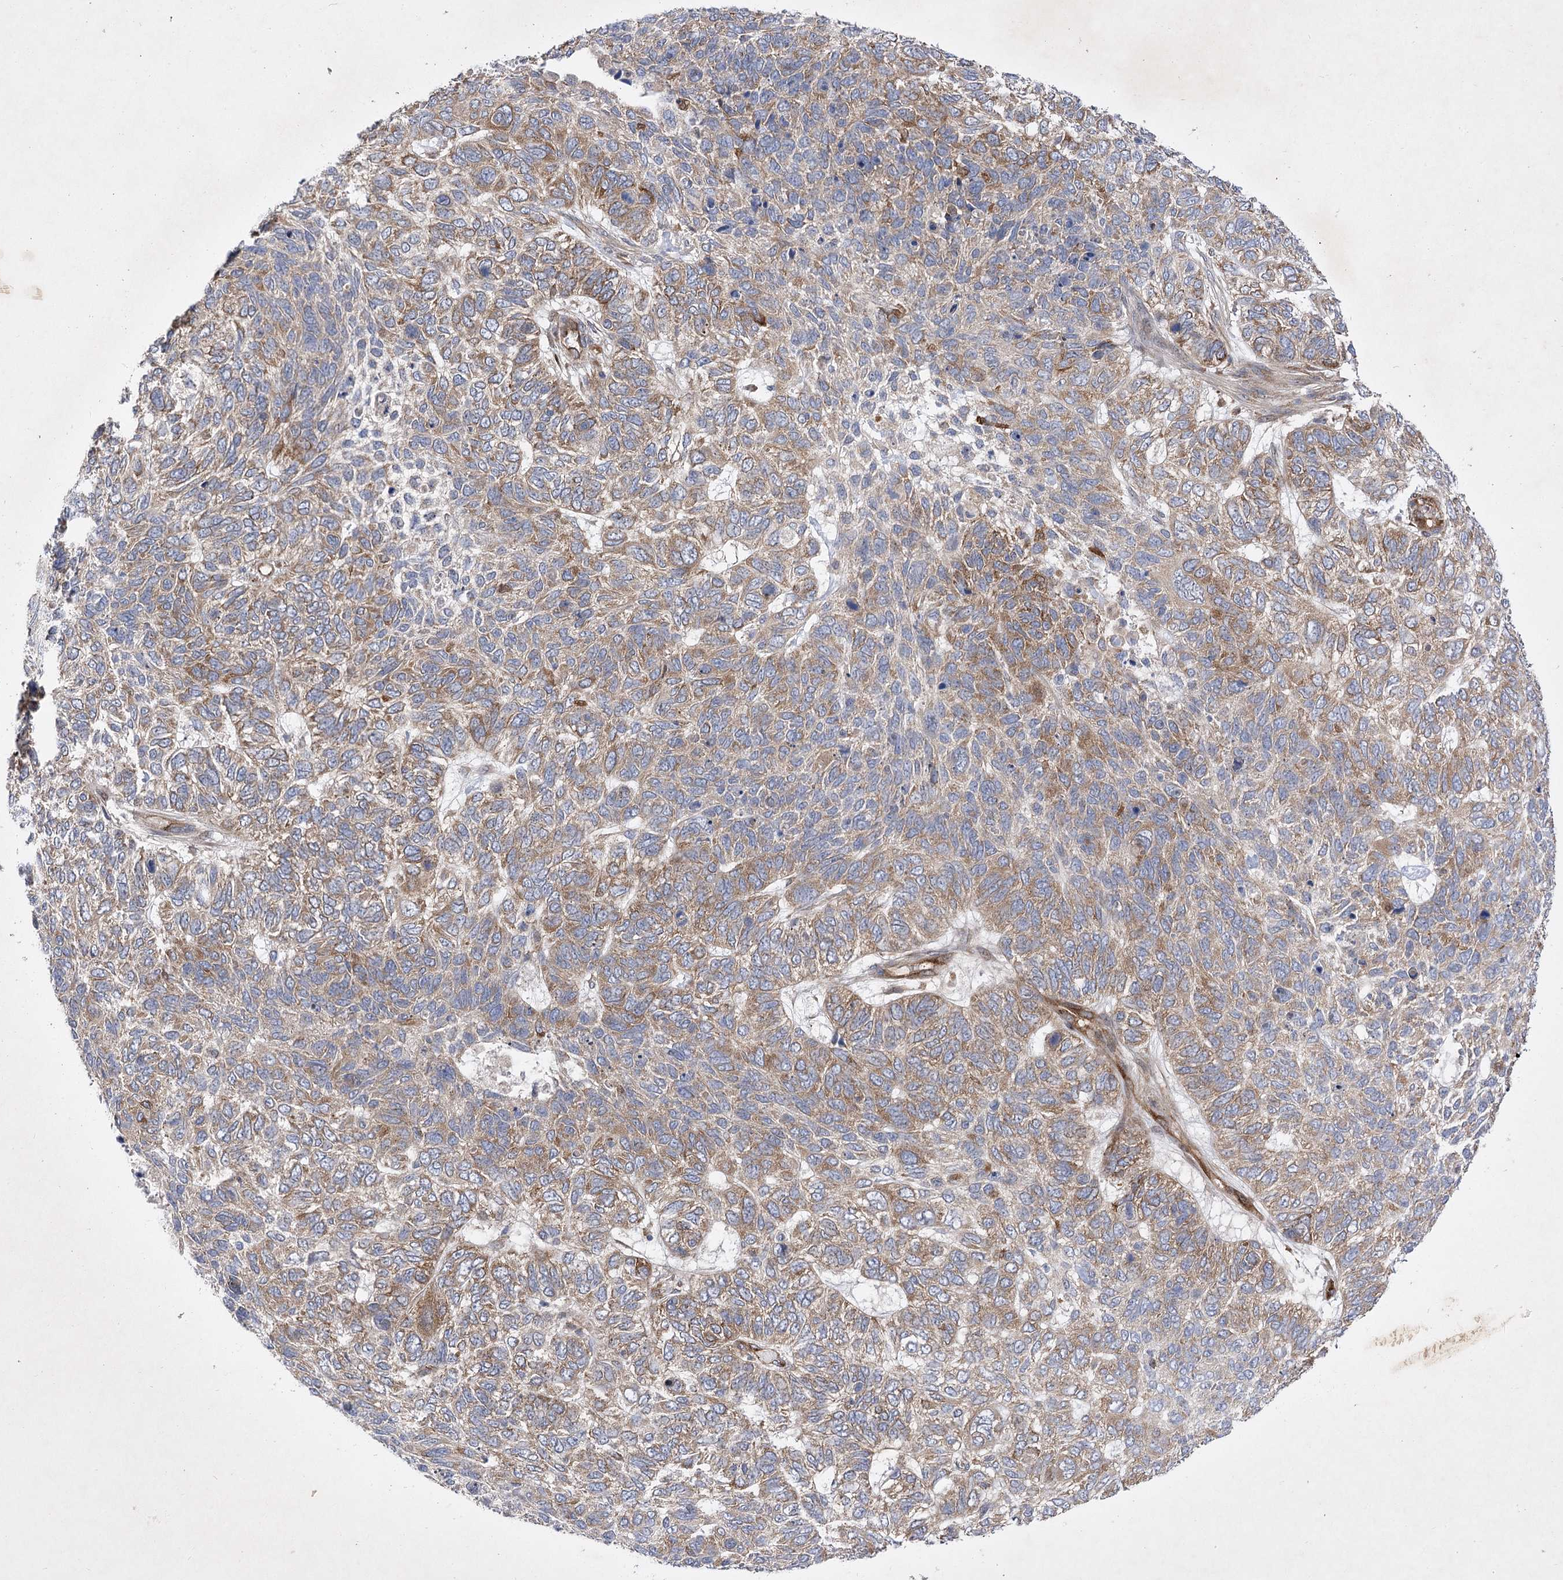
{"staining": {"intensity": "weak", "quantity": ">75%", "location": "cytoplasmic/membranous"}, "tissue": "skin cancer", "cell_type": "Tumor cells", "image_type": "cancer", "snomed": [{"axis": "morphology", "description": "Basal cell carcinoma"}, {"axis": "topography", "description": "Skin"}], "caption": "Protein expression analysis of human basal cell carcinoma (skin) reveals weak cytoplasmic/membranous expression in about >75% of tumor cells.", "gene": "ARHGAP31", "patient": {"sex": "female", "age": 65}}